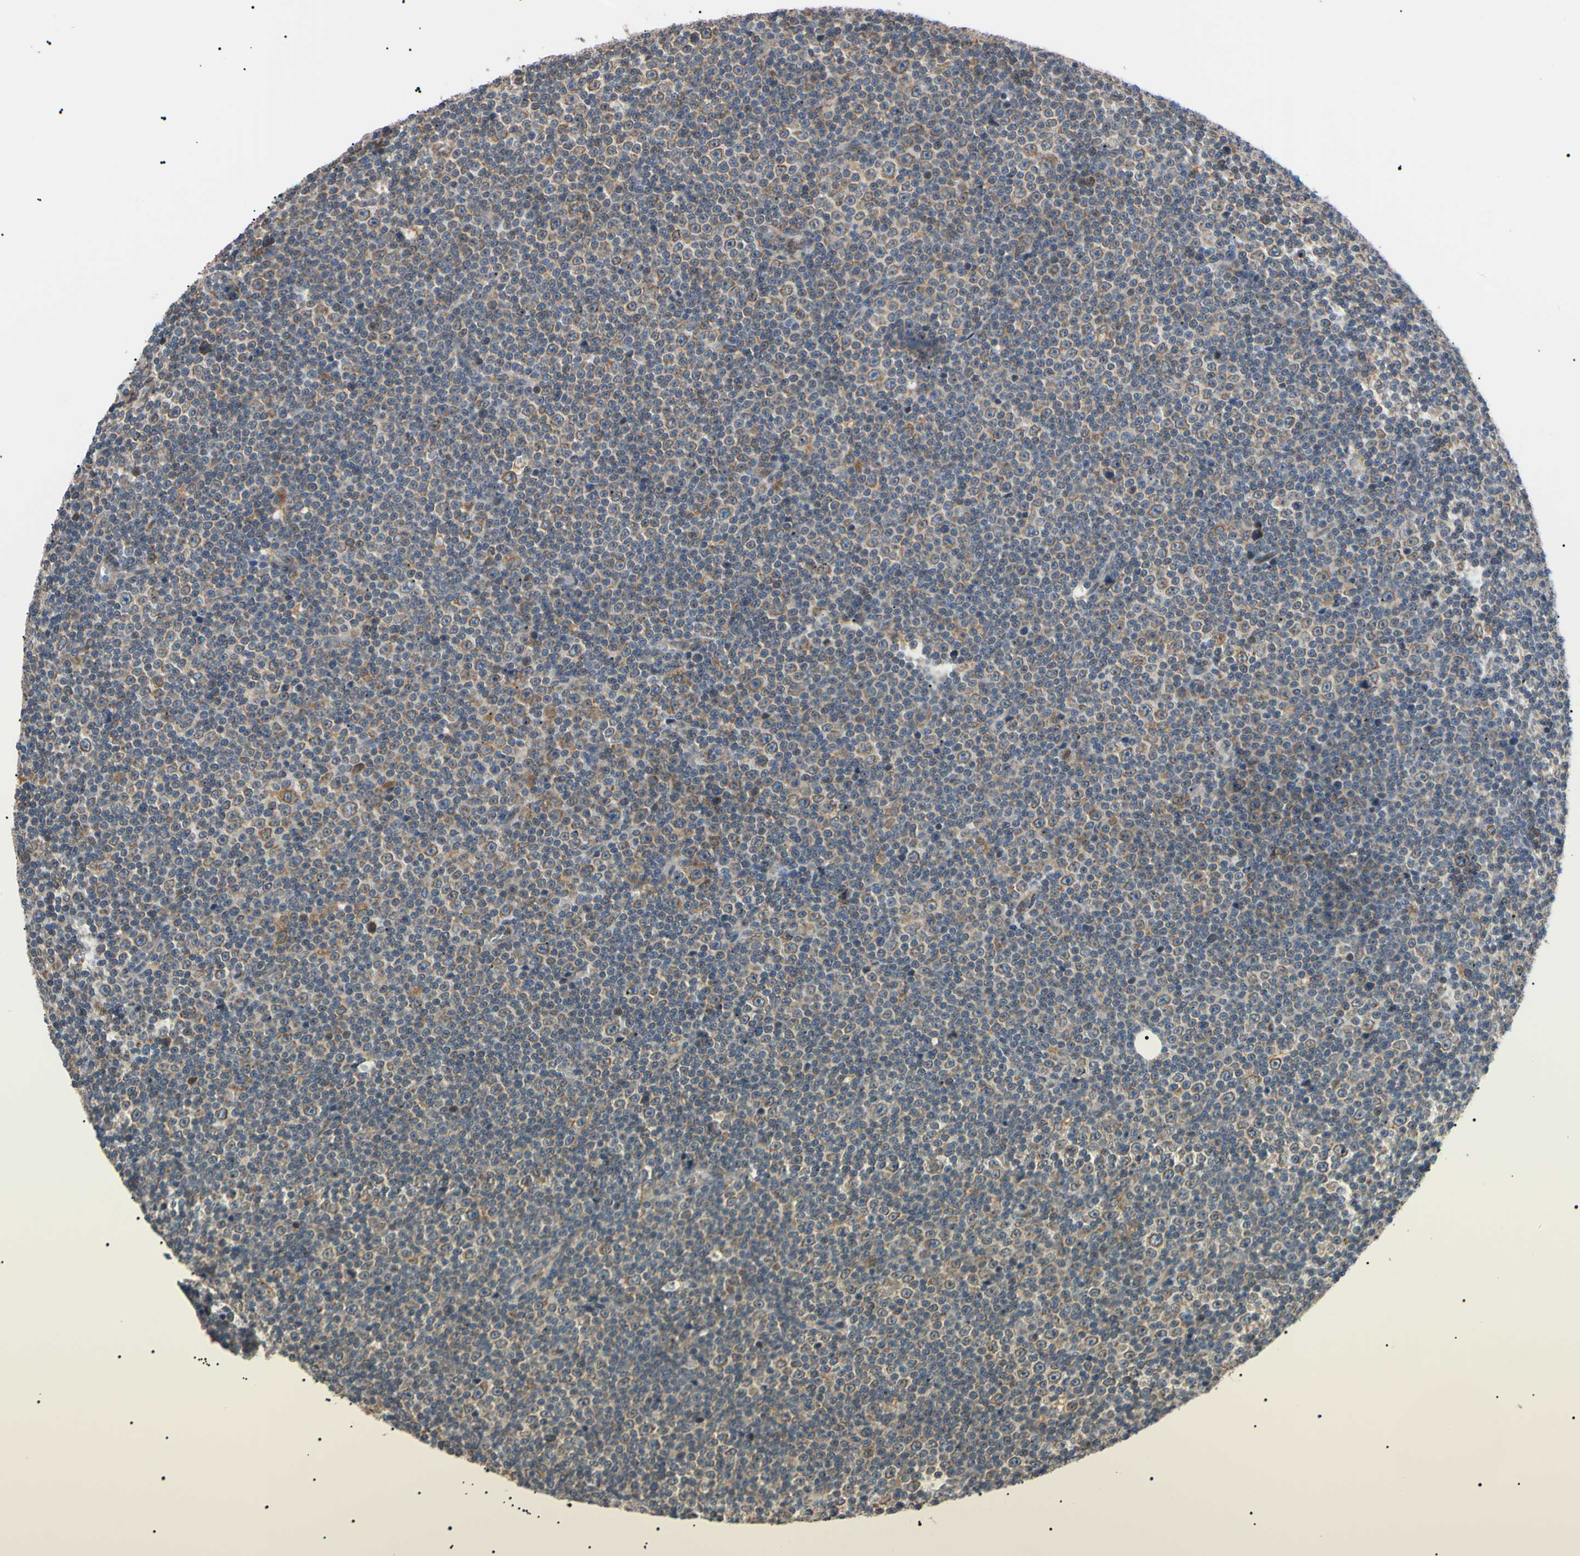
{"staining": {"intensity": "weak", "quantity": ">75%", "location": "cytoplasmic/membranous"}, "tissue": "lymphoma", "cell_type": "Tumor cells", "image_type": "cancer", "snomed": [{"axis": "morphology", "description": "Malignant lymphoma, non-Hodgkin's type, Low grade"}, {"axis": "topography", "description": "Lymph node"}], "caption": "A high-resolution micrograph shows immunohistochemistry staining of lymphoma, which reveals weak cytoplasmic/membranous expression in about >75% of tumor cells.", "gene": "VAPA", "patient": {"sex": "female", "age": 67}}